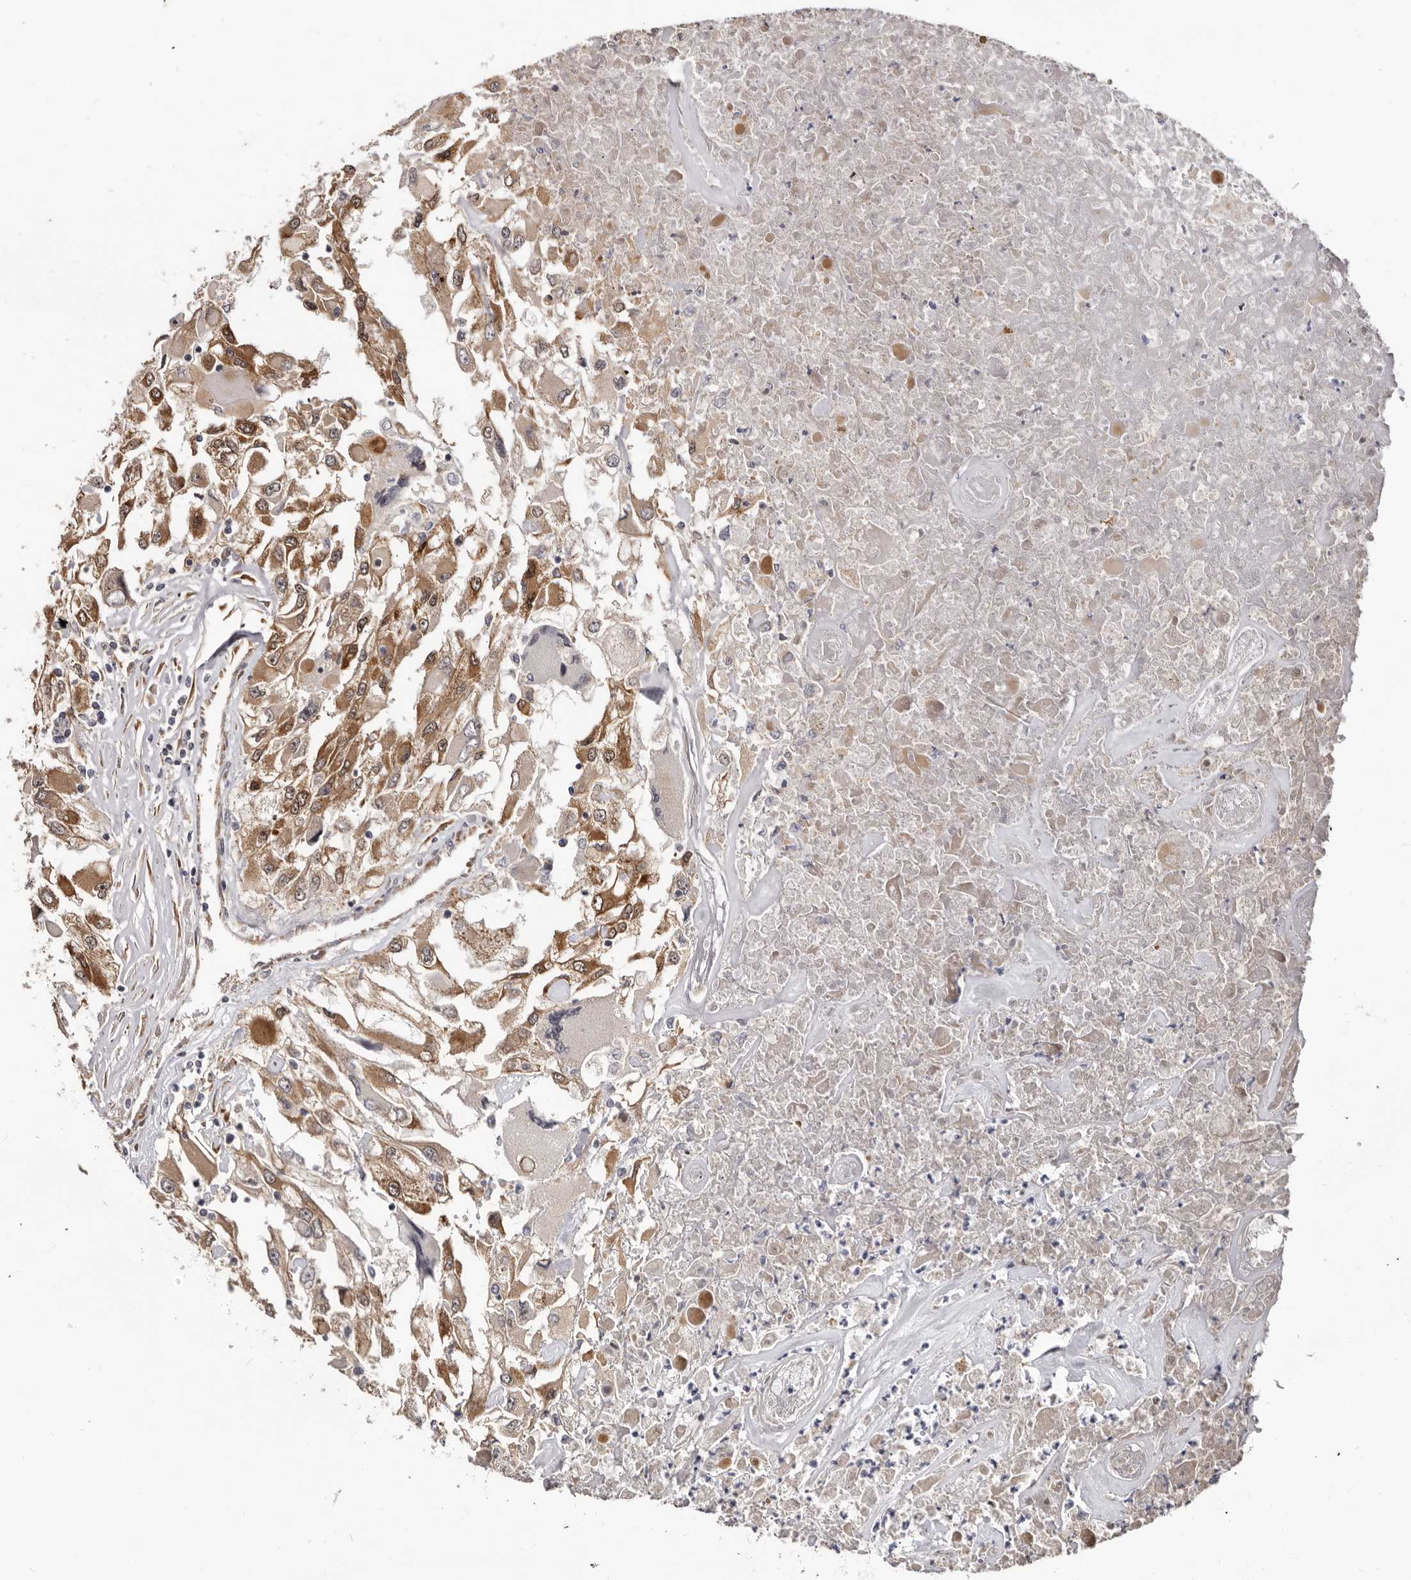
{"staining": {"intensity": "moderate", "quantity": ">75%", "location": "cytoplasmic/membranous"}, "tissue": "renal cancer", "cell_type": "Tumor cells", "image_type": "cancer", "snomed": [{"axis": "morphology", "description": "Adenocarcinoma, NOS"}, {"axis": "topography", "description": "Kidney"}], "caption": "Moderate cytoplasmic/membranous expression for a protein is seen in about >75% of tumor cells of renal cancer (adenocarcinoma) using immunohistochemistry.", "gene": "SBDS", "patient": {"sex": "female", "age": 52}}